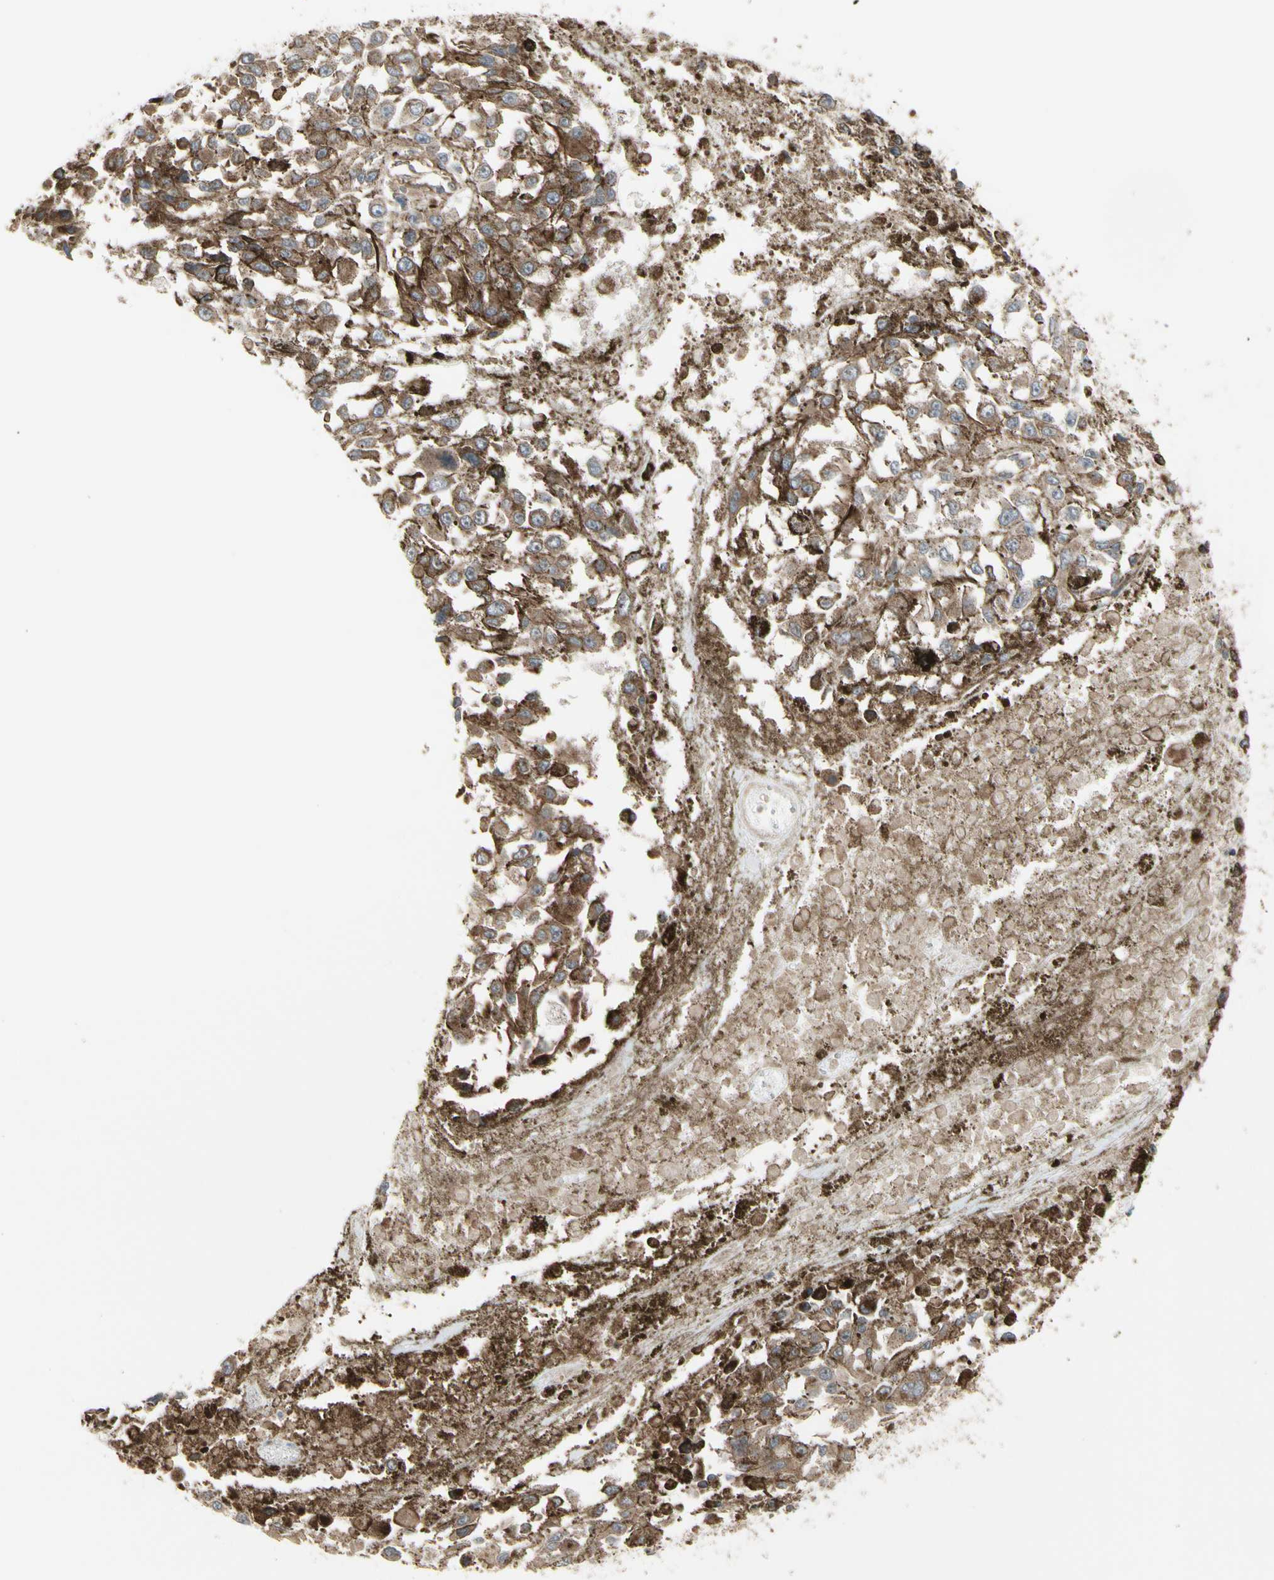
{"staining": {"intensity": "strong", "quantity": ">75%", "location": "cytoplasmic/membranous"}, "tissue": "melanoma", "cell_type": "Tumor cells", "image_type": "cancer", "snomed": [{"axis": "morphology", "description": "Malignant melanoma, Metastatic site"}, {"axis": "topography", "description": "Lymph node"}], "caption": "DAB (3,3'-diaminobenzidine) immunohistochemical staining of human melanoma exhibits strong cytoplasmic/membranous protein staining in about >75% of tumor cells.", "gene": "SLC39A9", "patient": {"sex": "male", "age": 59}}